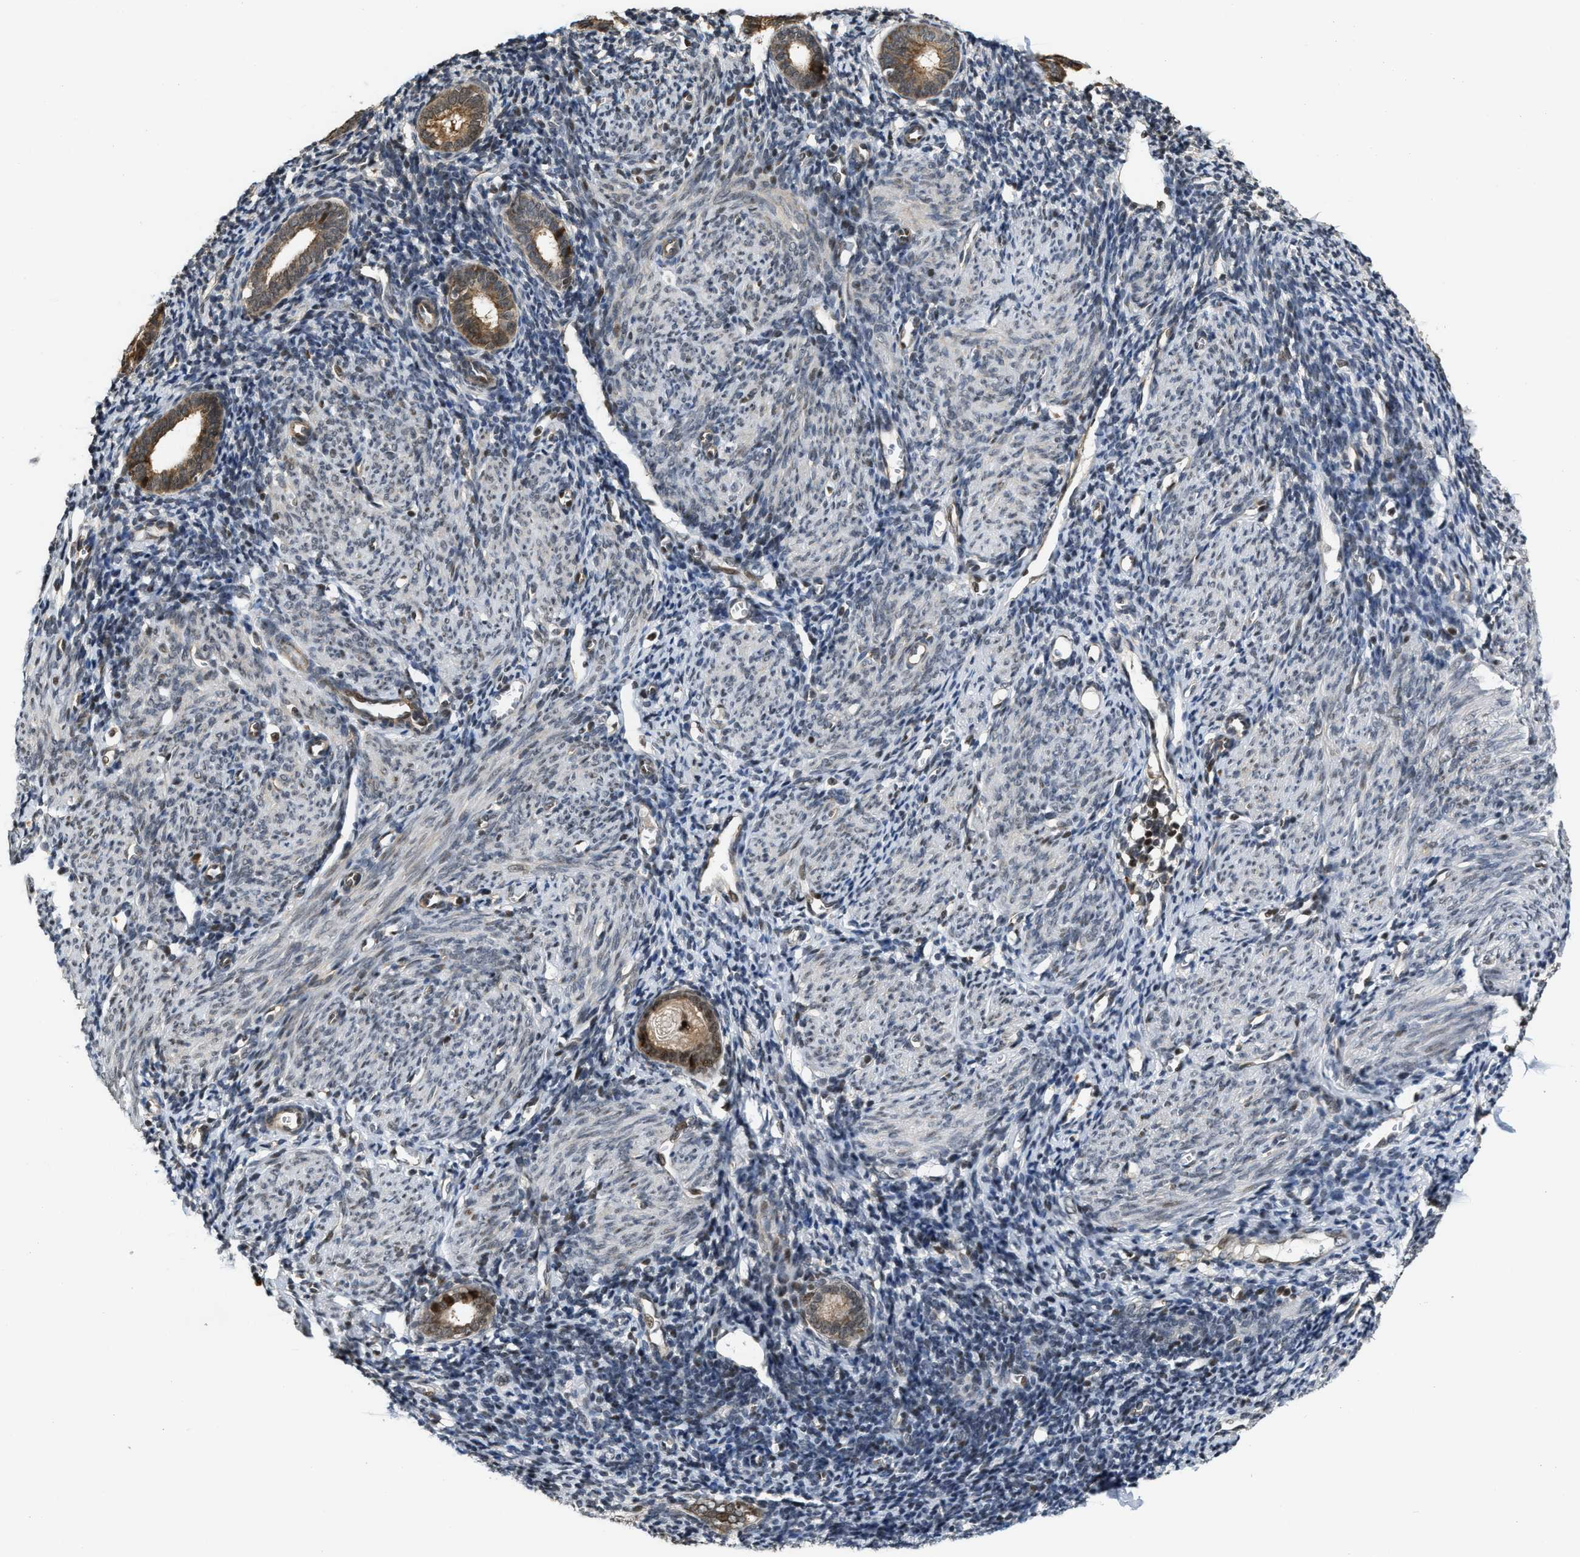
{"staining": {"intensity": "strong", "quantity": ">75%", "location": "nuclear"}, "tissue": "endometrium", "cell_type": "Cells in endometrial stroma", "image_type": "normal", "snomed": [{"axis": "morphology", "description": "Normal tissue, NOS"}, {"axis": "morphology", "description": "Adenocarcinoma, NOS"}, {"axis": "topography", "description": "Endometrium"}], "caption": "Normal endometrium reveals strong nuclear staining in about >75% of cells in endometrial stroma (Brightfield microscopy of DAB IHC at high magnification)..", "gene": "SERTAD2", "patient": {"sex": "female", "age": 57}}